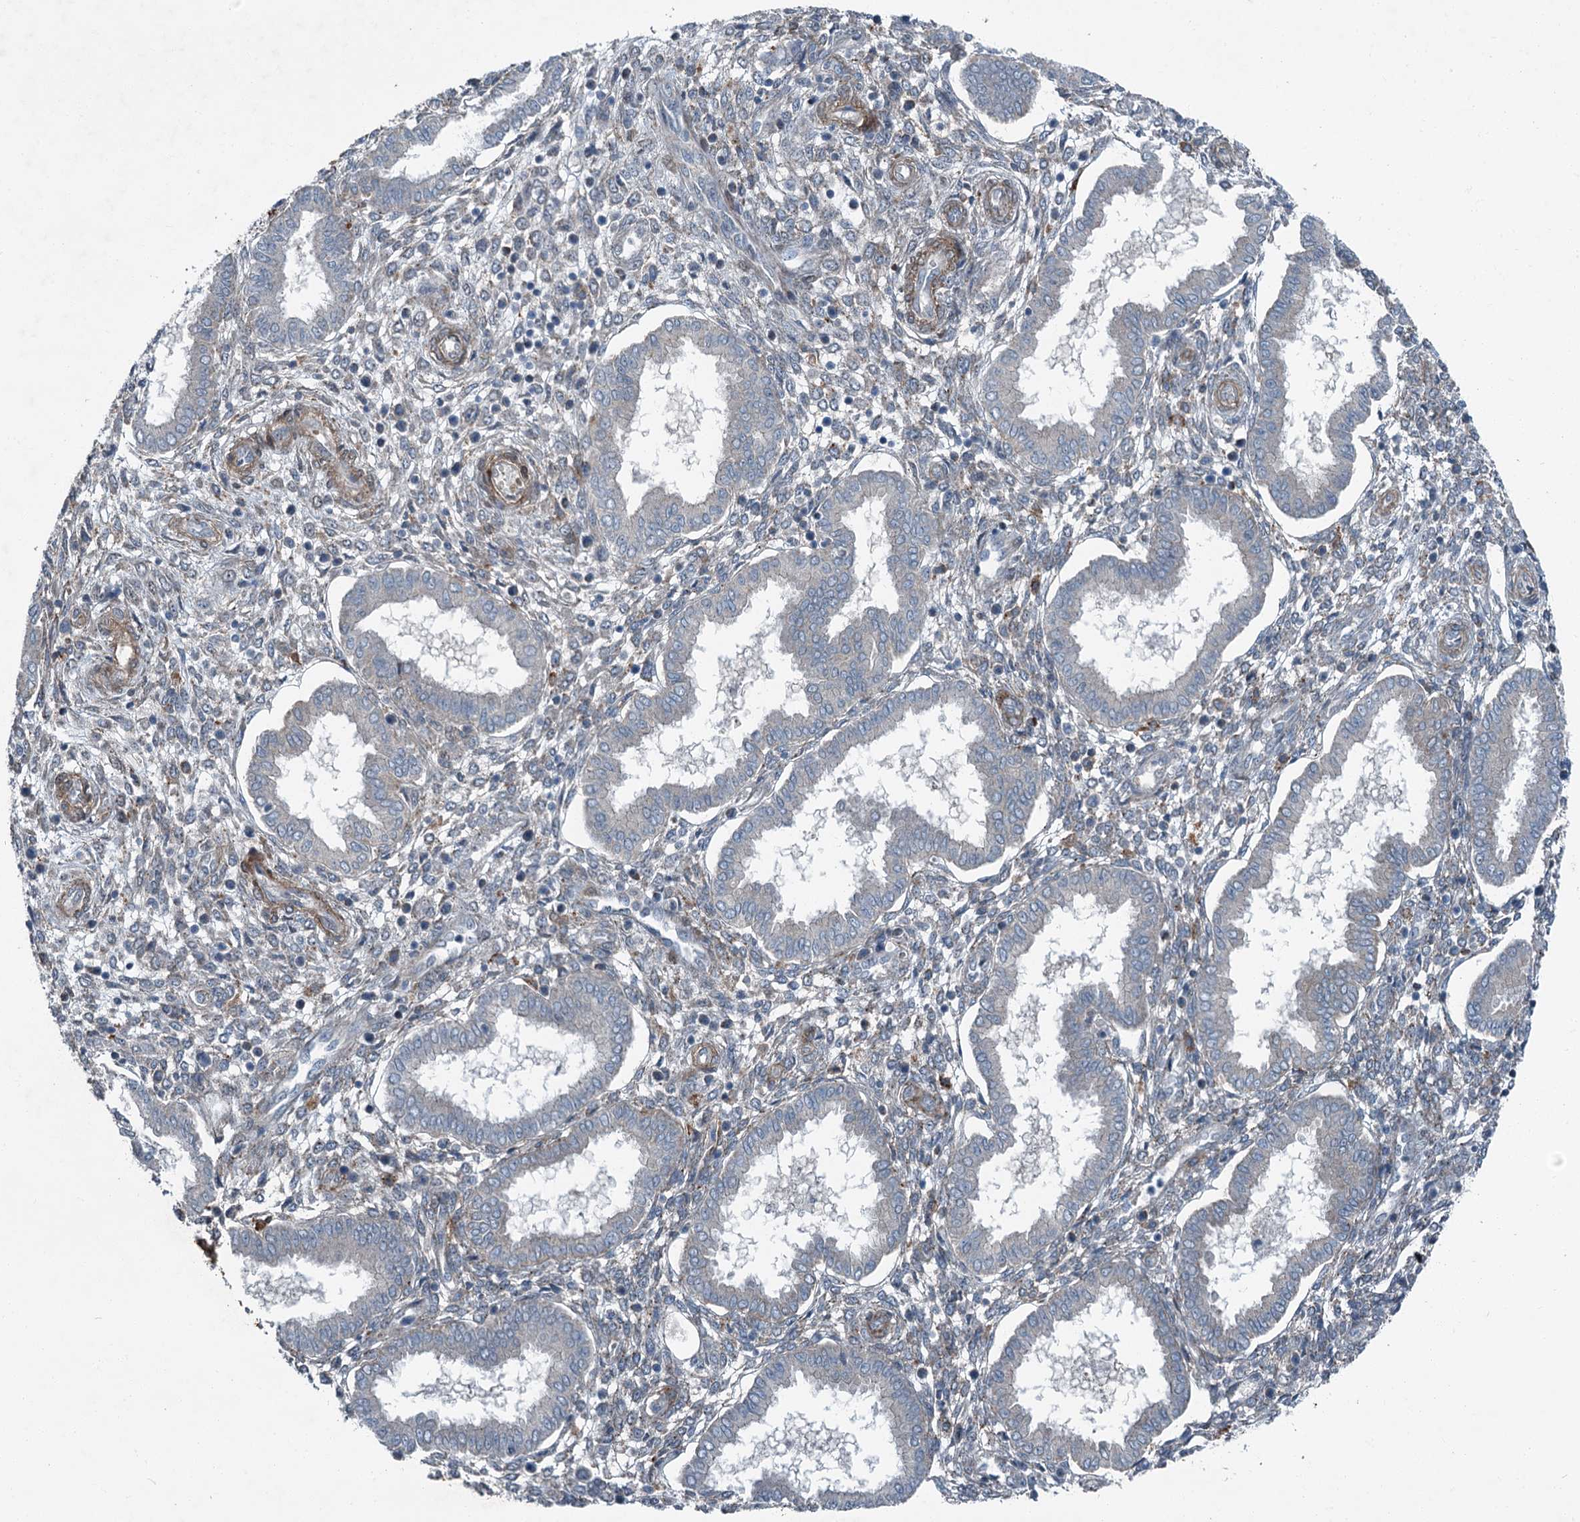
{"staining": {"intensity": "weak", "quantity": "<25%", "location": "cytoplasmic/membranous"}, "tissue": "endometrium", "cell_type": "Cells in endometrial stroma", "image_type": "normal", "snomed": [{"axis": "morphology", "description": "Normal tissue, NOS"}, {"axis": "topography", "description": "Endometrium"}], "caption": "Benign endometrium was stained to show a protein in brown. There is no significant expression in cells in endometrial stroma. (Brightfield microscopy of DAB immunohistochemistry at high magnification).", "gene": "AXL", "patient": {"sex": "female", "age": 24}}